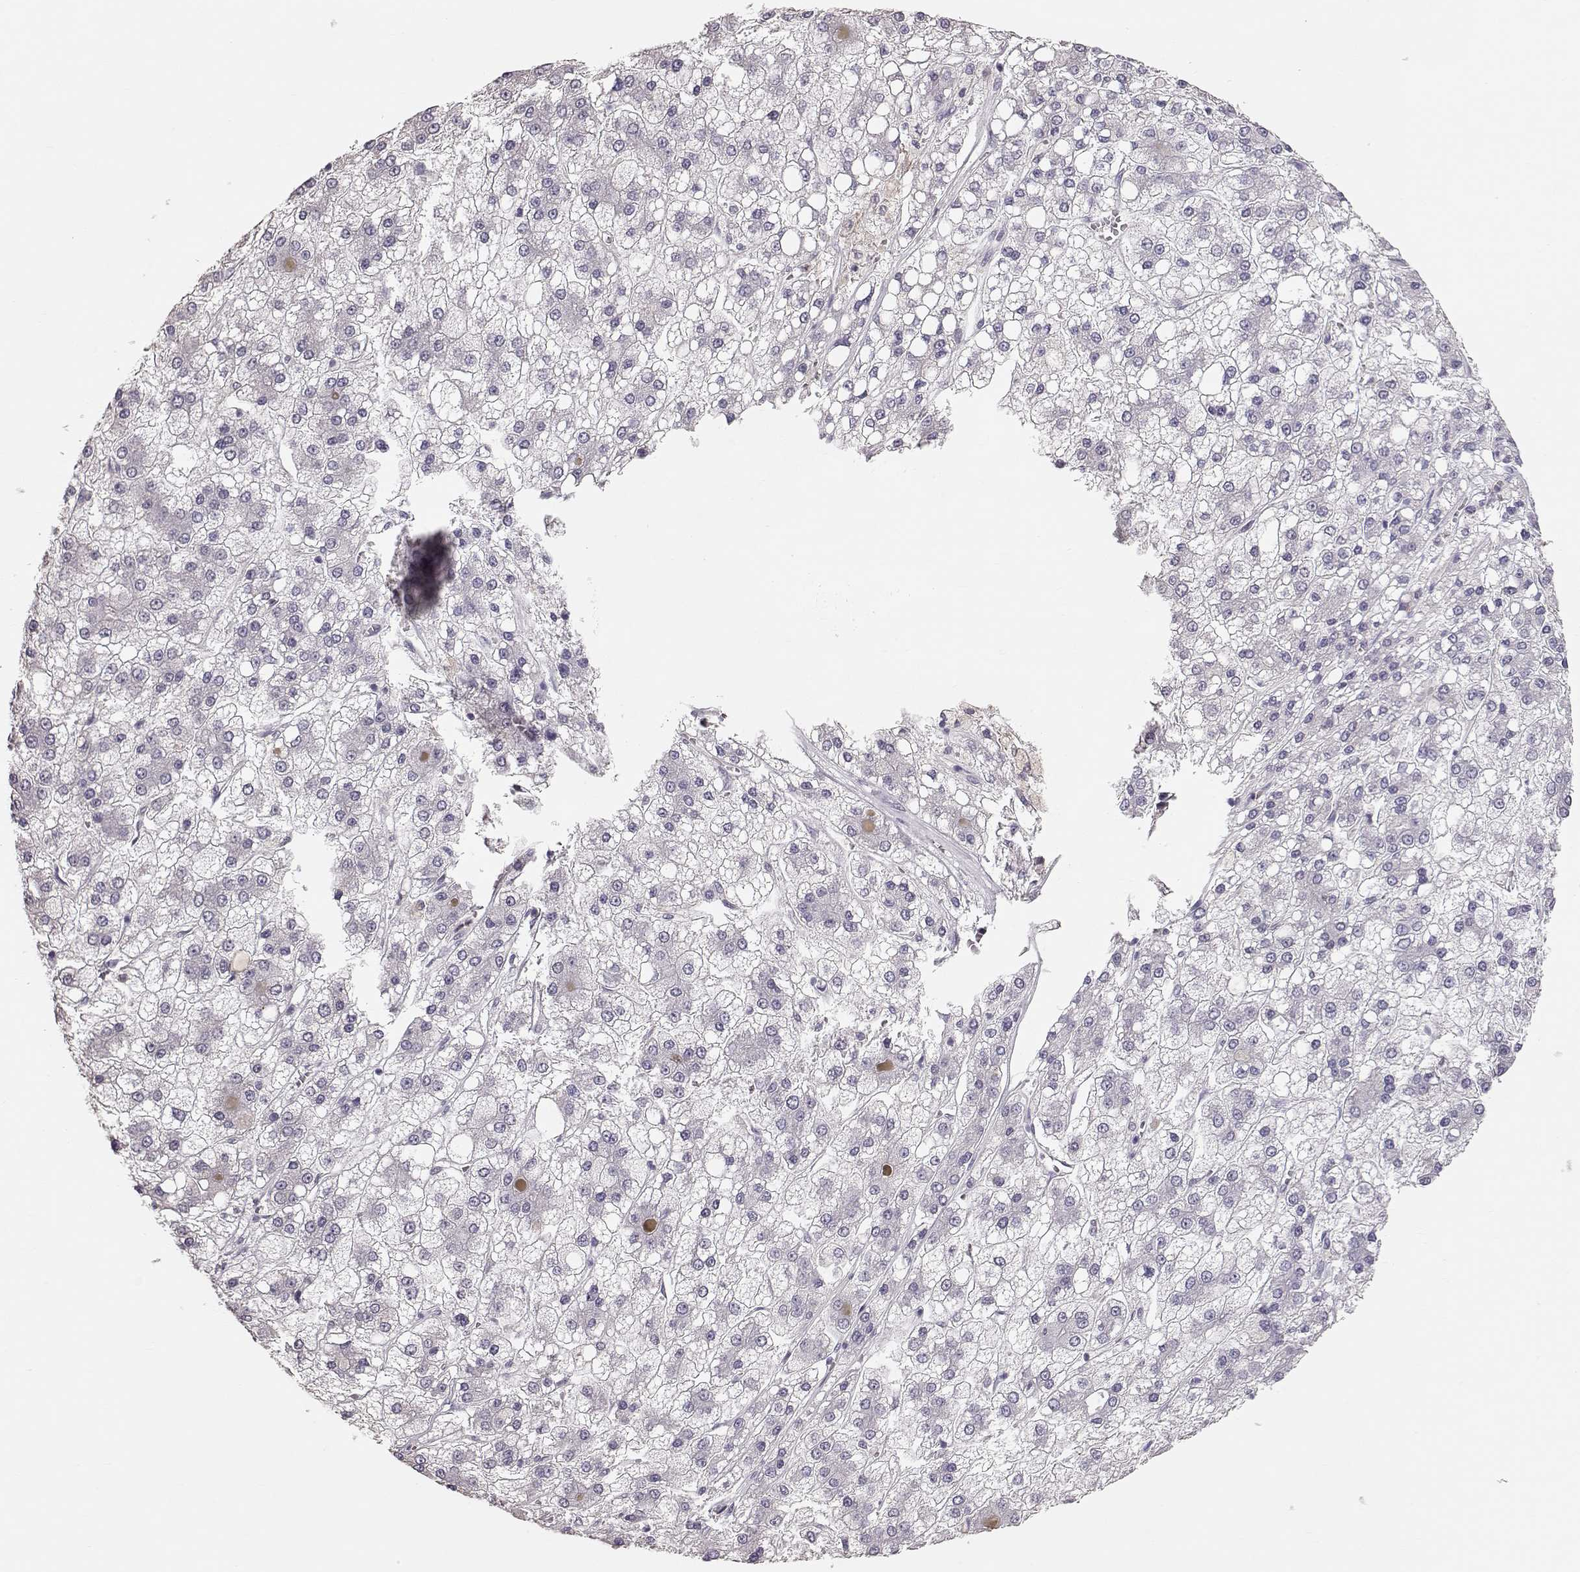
{"staining": {"intensity": "negative", "quantity": "none", "location": "none"}, "tissue": "liver cancer", "cell_type": "Tumor cells", "image_type": "cancer", "snomed": [{"axis": "morphology", "description": "Carcinoma, Hepatocellular, NOS"}, {"axis": "topography", "description": "Liver"}], "caption": "The immunohistochemistry (IHC) micrograph has no significant staining in tumor cells of hepatocellular carcinoma (liver) tissue.", "gene": "POU1F1", "patient": {"sex": "male", "age": 73}}